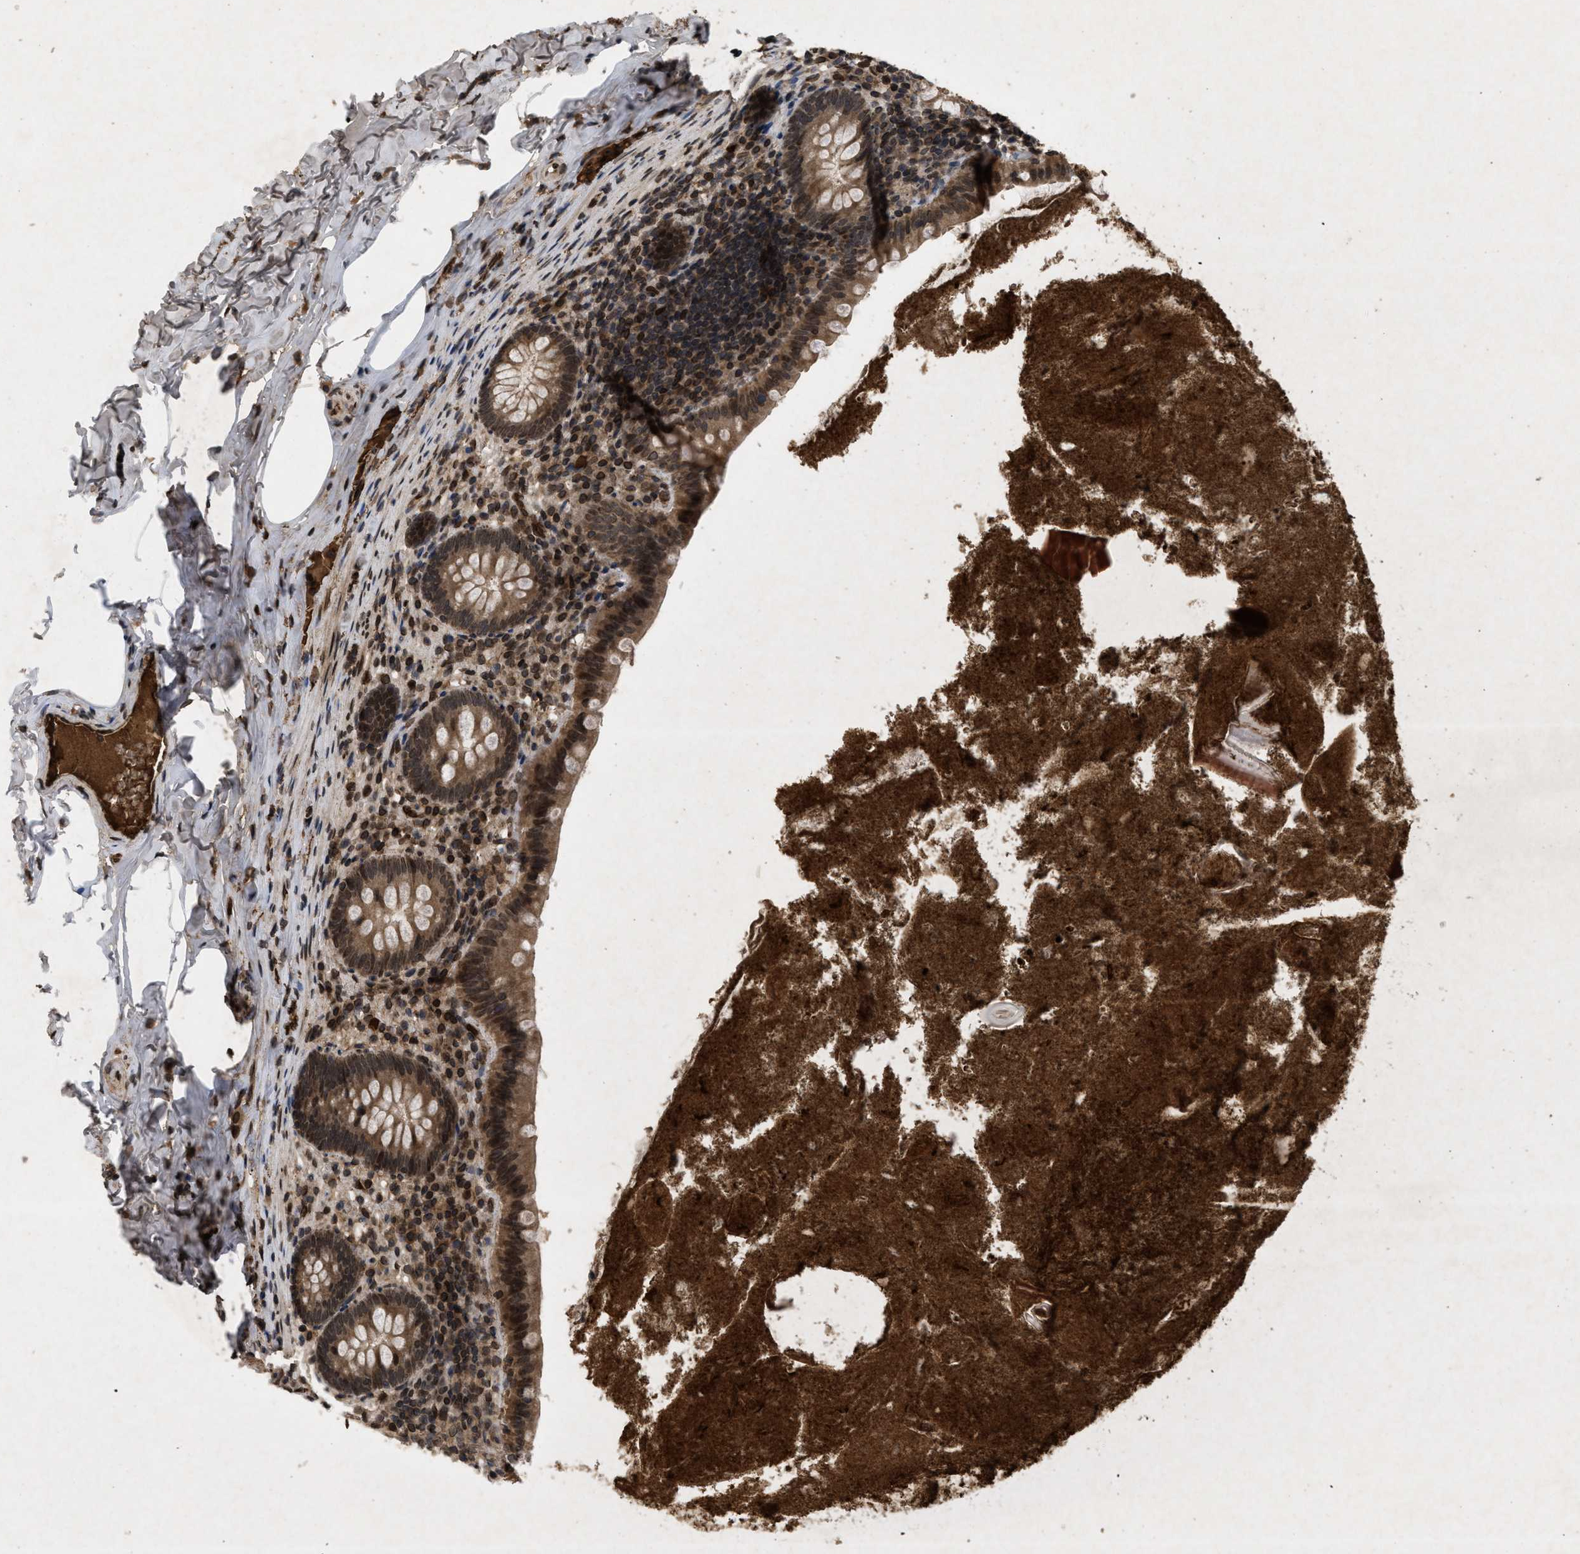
{"staining": {"intensity": "strong", "quantity": ">75%", "location": "cytoplasmic/membranous,nuclear"}, "tissue": "appendix", "cell_type": "Glandular cells", "image_type": "normal", "snomed": [{"axis": "morphology", "description": "Normal tissue, NOS"}, {"axis": "topography", "description": "Appendix"}], "caption": "Strong cytoplasmic/membranous,nuclear protein positivity is appreciated in about >75% of glandular cells in appendix. The staining was performed using DAB (3,3'-diaminobenzidine) to visualize the protein expression in brown, while the nuclei were stained in blue with hematoxylin (Magnification: 20x).", "gene": "CRY1", "patient": {"sex": "male", "age": 52}}